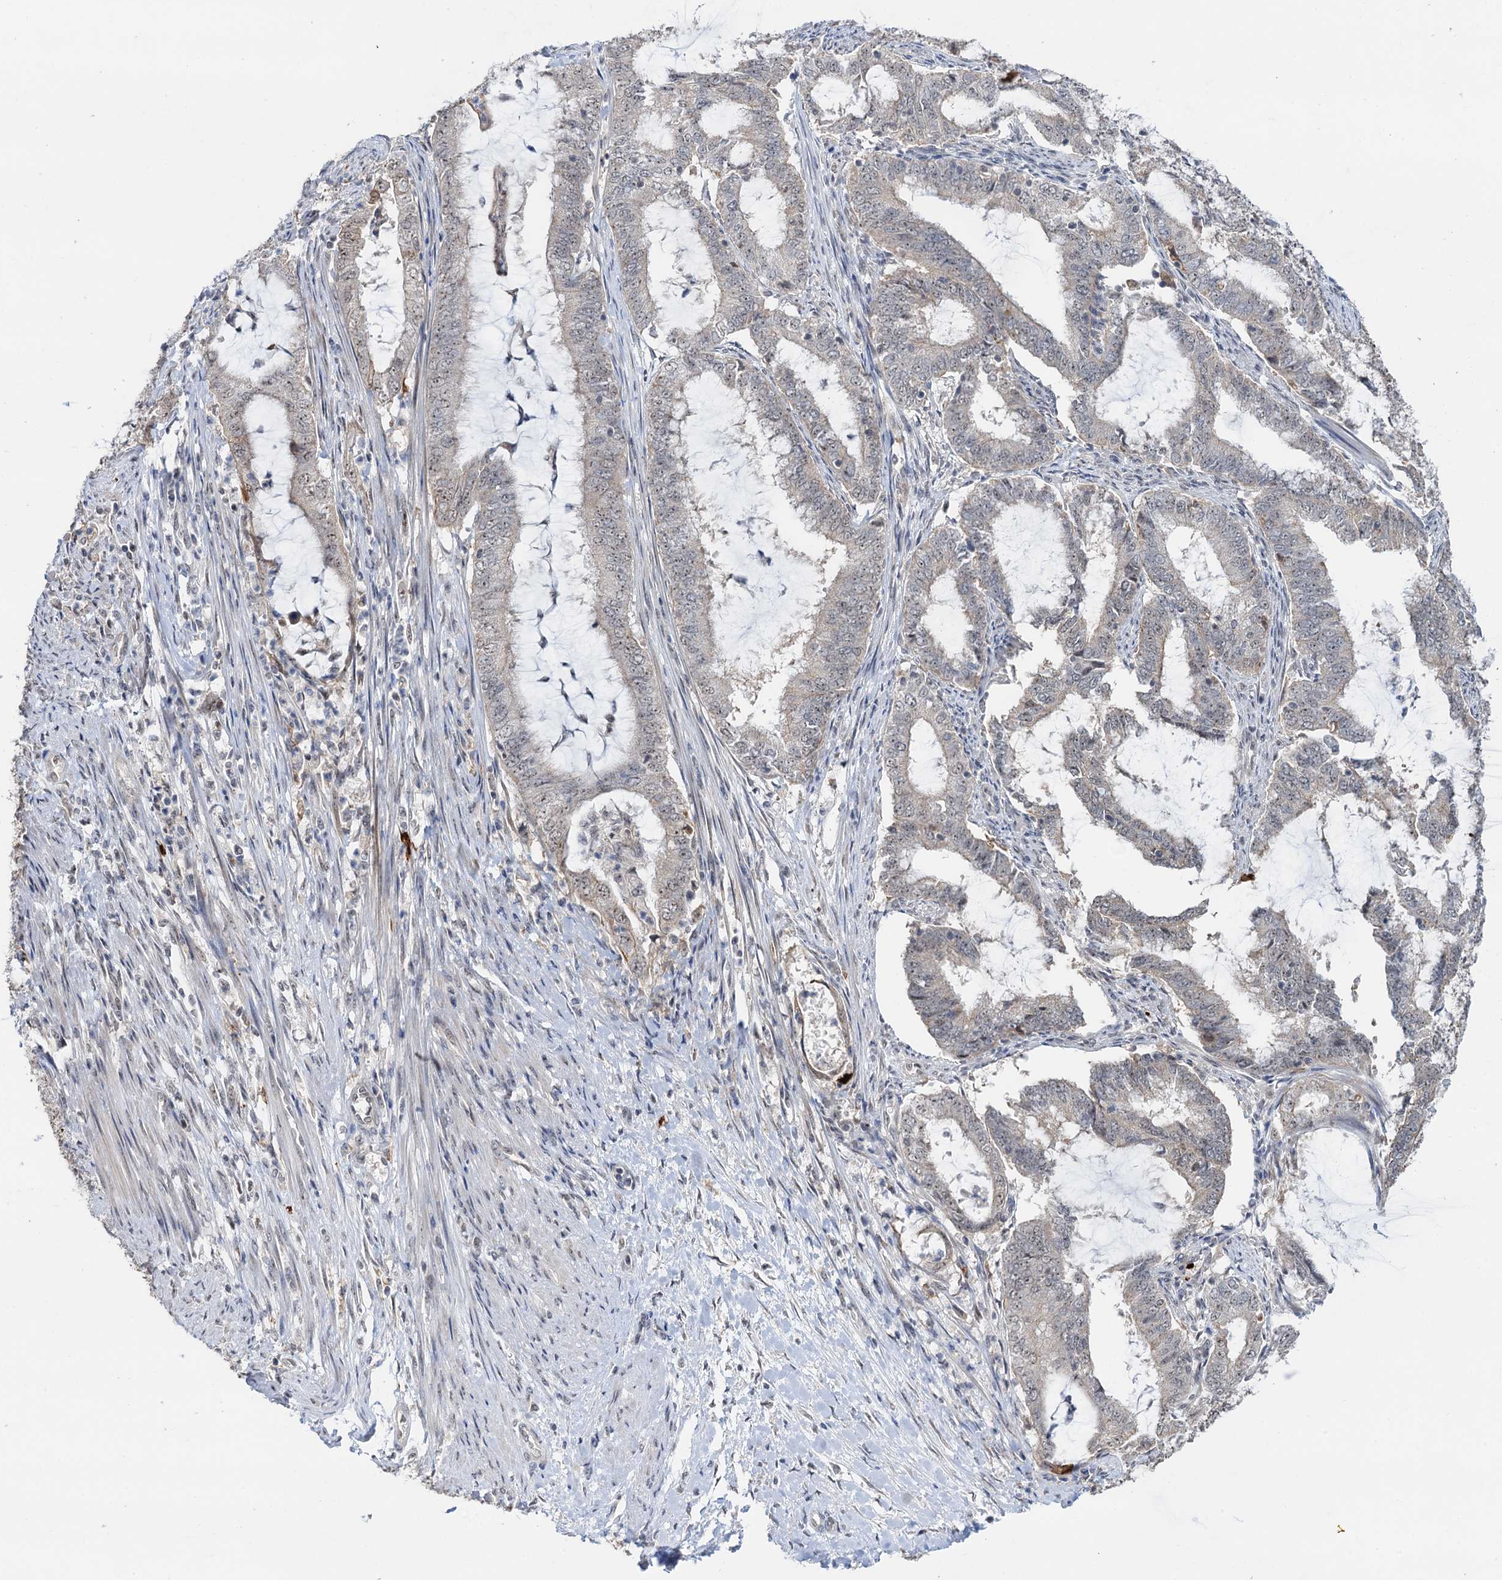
{"staining": {"intensity": "negative", "quantity": "none", "location": "none"}, "tissue": "endometrial cancer", "cell_type": "Tumor cells", "image_type": "cancer", "snomed": [{"axis": "morphology", "description": "Adenocarcinoma, NOS"}, {"axis": "topography", "description": "Endometrium"}], "caption": "DAB (3,3'-diaminobenzidine) immunohistochemical staining of human adenocarcinoma (endometrial) exhibits no significant positivity in tumor cells.", "gene": "NAT10", "patient": {"sex": "female", "age": 51}}